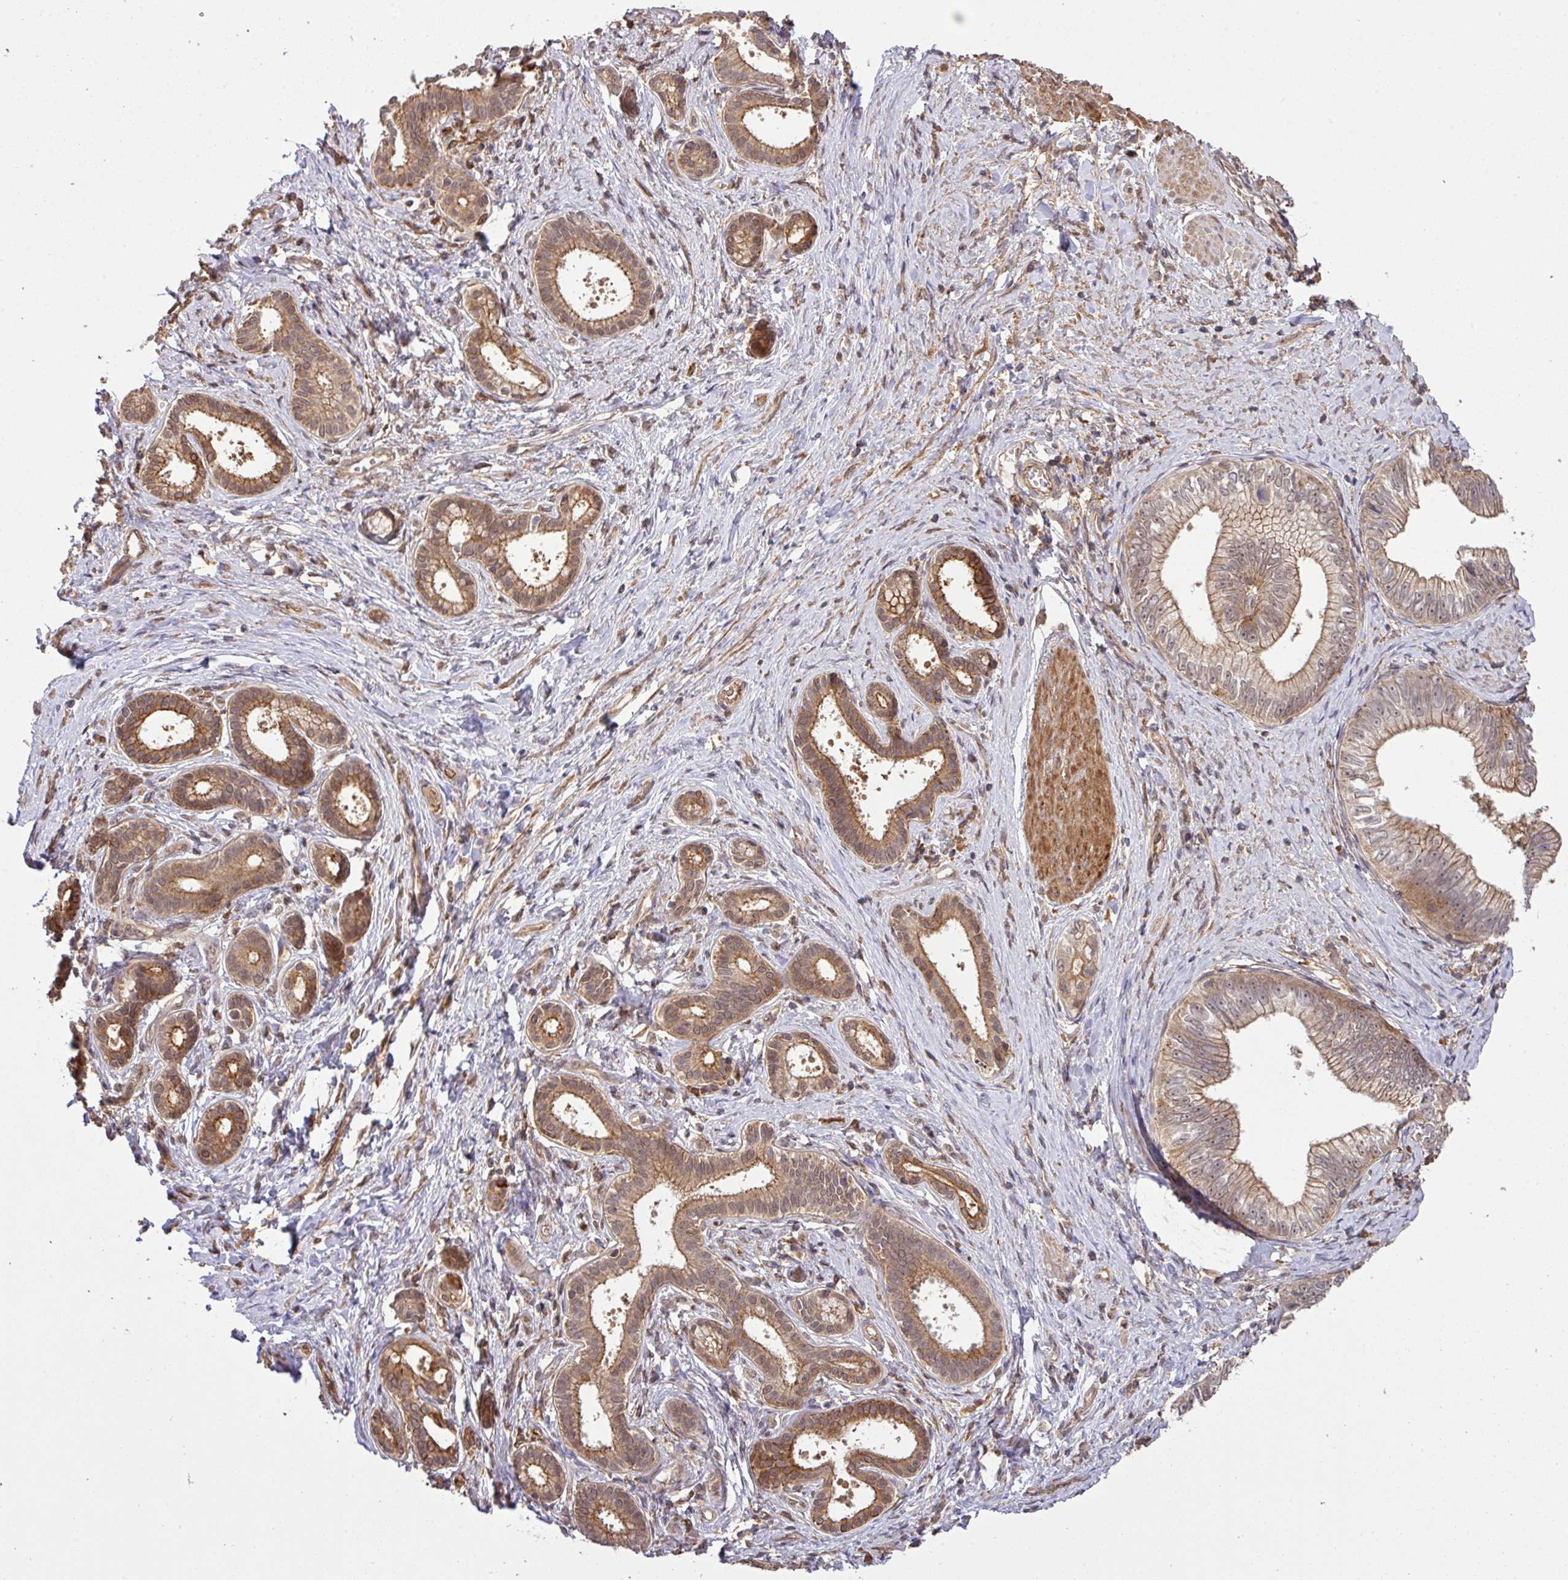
{"staining": {"intensity": "moderate", "quantity": ">75%", "location": "cytoplasmic/membranous,nuclear"}, "tissue": "pancreatic cancer", "cell_type": "Tumor cells", "image_type": "cancer", "snomed": [{"axis": "morphology", "description": "Adenocarcinoma, NOS"}, {"axis": "topography", "description": "Pancreas"}], "caption": "This is a histology image of immunohistochemistry staining of pancreatic adenocarcinoma, which shows moderate positivity in the cytoplasmic/membranous and nuclear of tumor cells.", "gene": "ARPIN", "patient": {"sex": "male", "age": 70}}